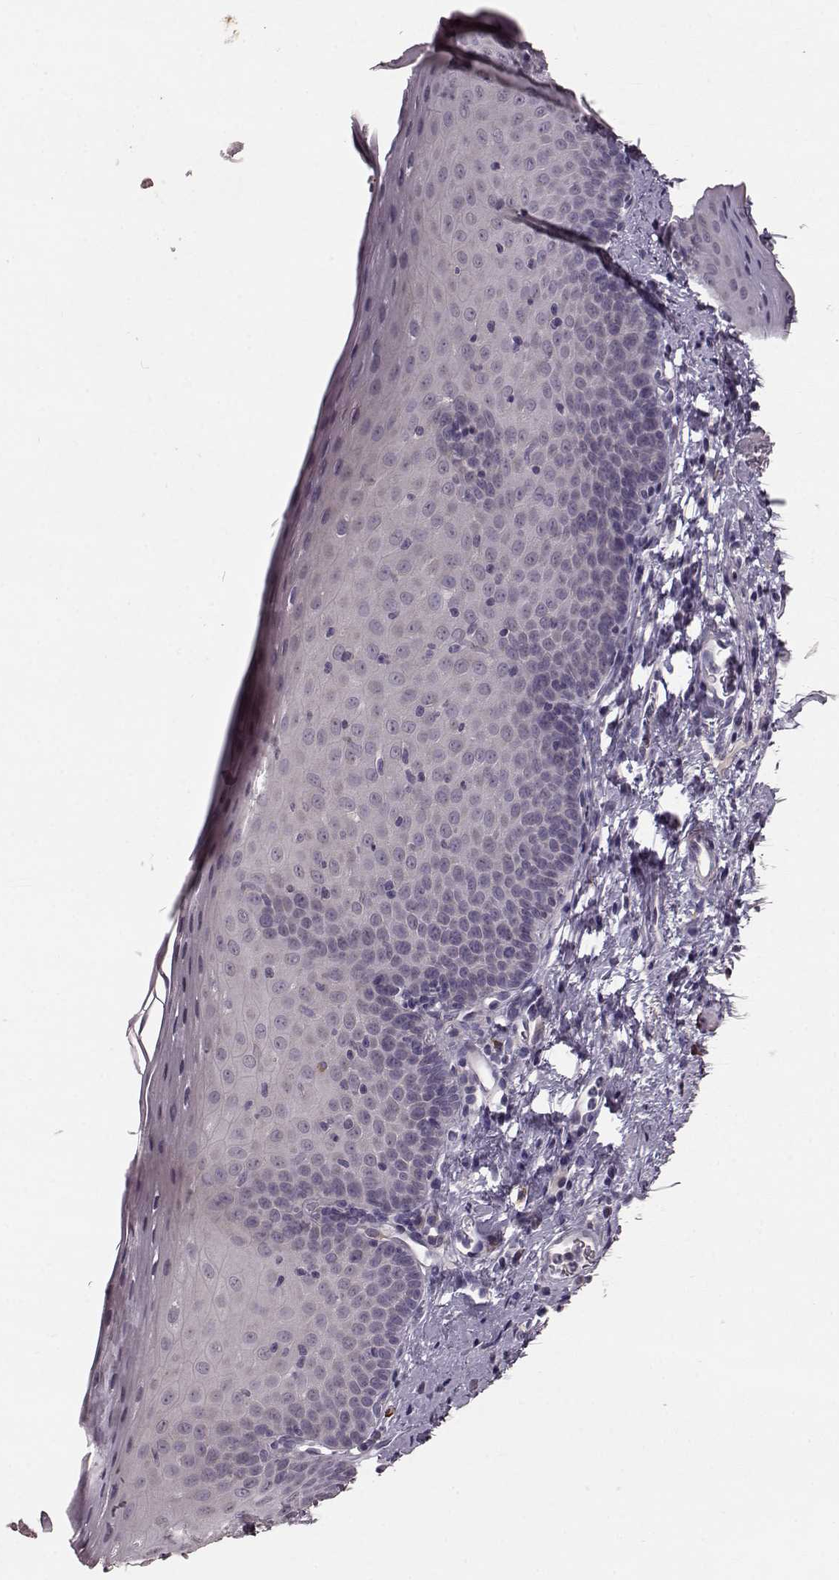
{"staining": {"intensity": "negative", "quantity": "none", "location": "none"}, "tissue": "esophagus", "cell_type": "Squamous epithelial cells", "image_type": "normal", "snomed": [{"axis": "morphology", "description": "Normal tissue, NOS"}, {"axis": "topography", "description": "Esophagus"}], "caption": "Esophagus stained for a protein using IHC shows no expression squamous epithelial cells.", "gene": "SLC52A3", "patient": {"sex": "female", "age": 64}}